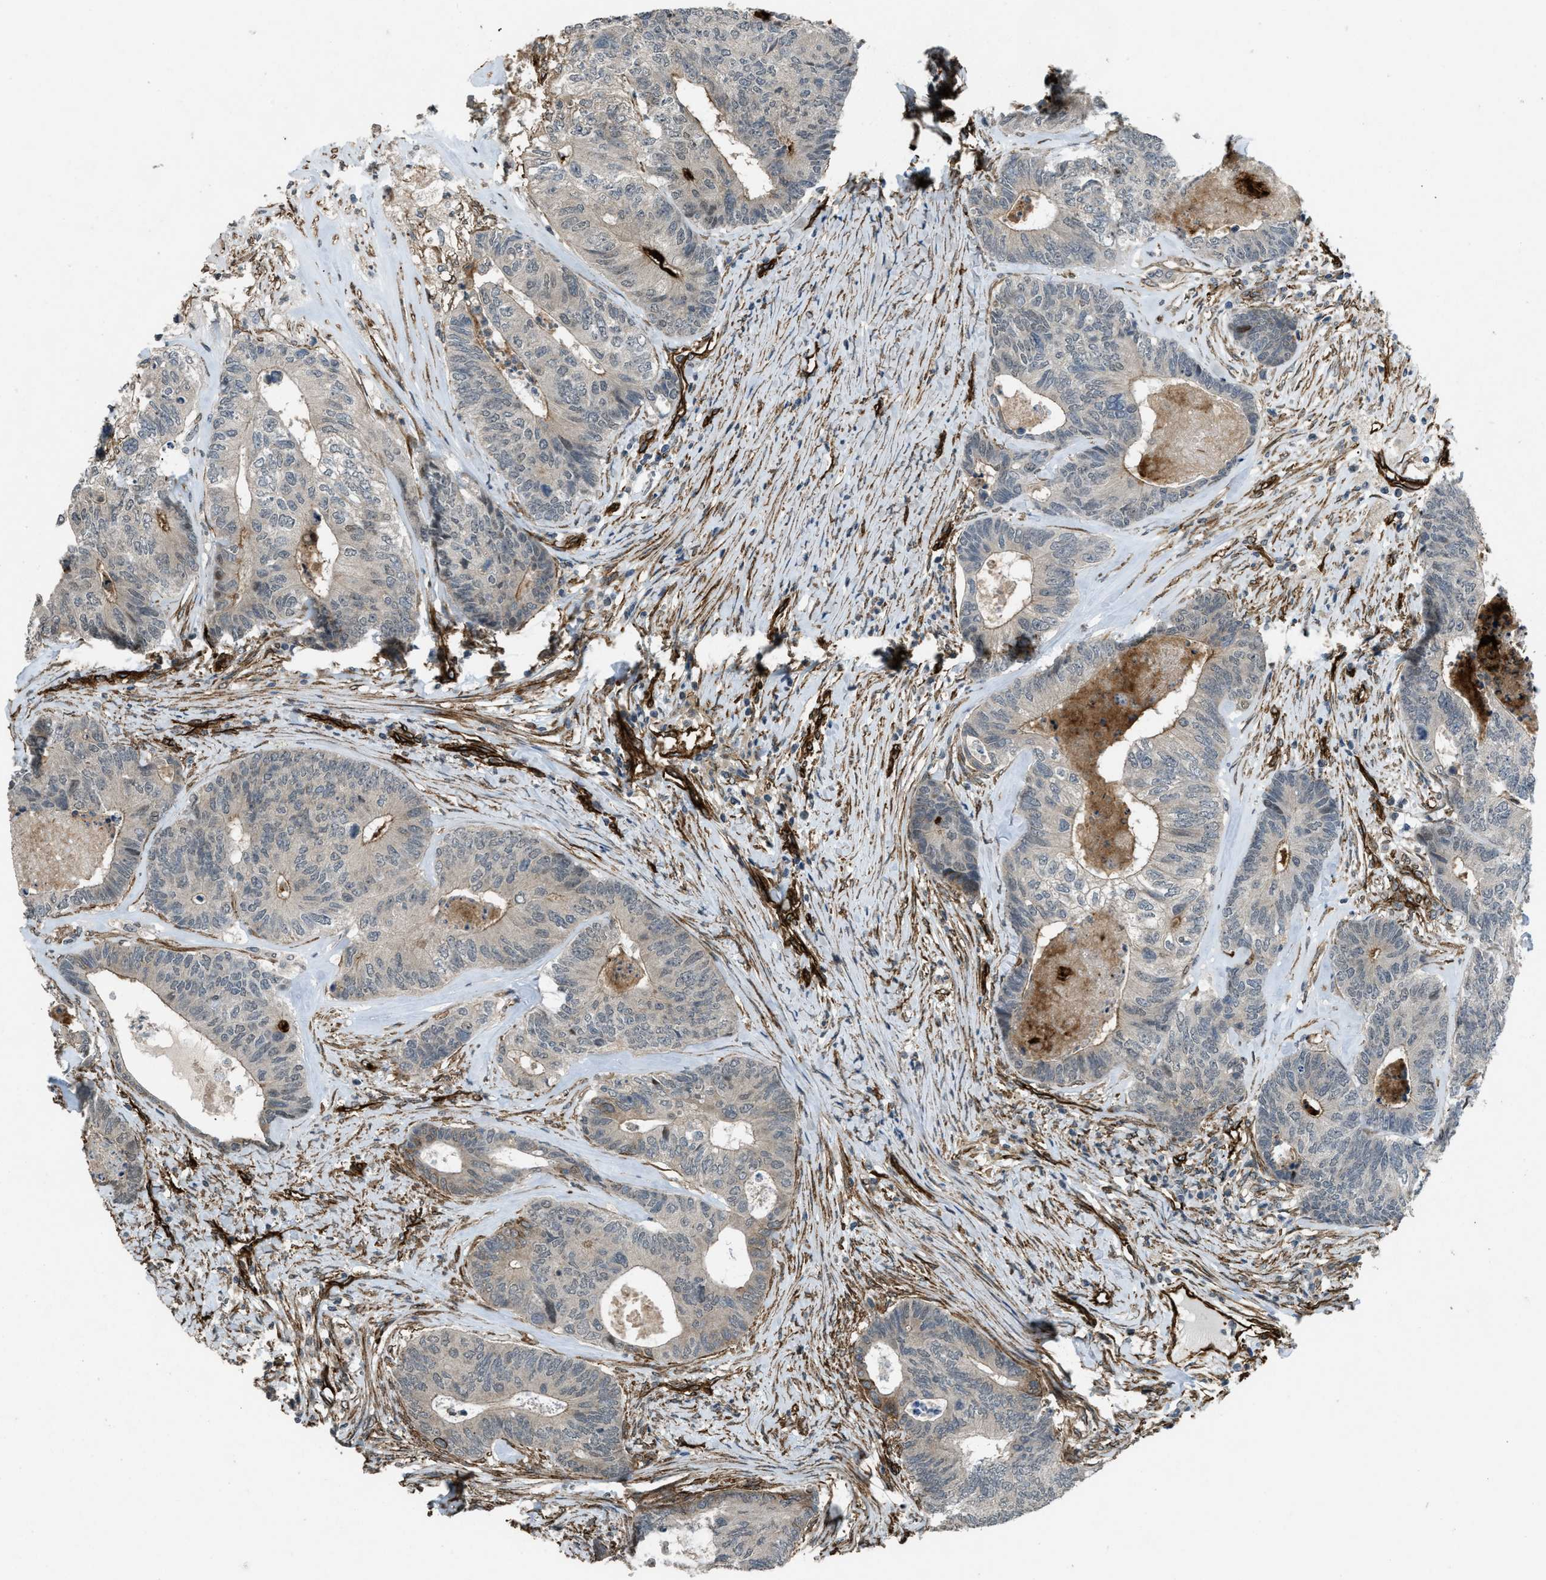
{"staining": {"intensity": "moderate", "quantity": "<25%", "location": "cytoplasmic/membranous"}, "tissue": "colorectal cancer", "cell_type": "Tumor cells", "image_type": "cancer", "snomed": [{"axis": "morphology", "description": "Adenocarcinoma, NOS"}, {"axis": "topography", "description": "Colon"}], "caption": "Immunohistochemistry (IHC) micrograph of neoplastic tissue: human colorectal cancer stained using IHC exhibits low levels of moderate protein expression localized specifically in the cytoplasmic/membranous of tumor cells, appearing as a cytoplasmic/membranous brown color.", "gene": "NMB", "patient": {"sex": "female", "age": 67}}